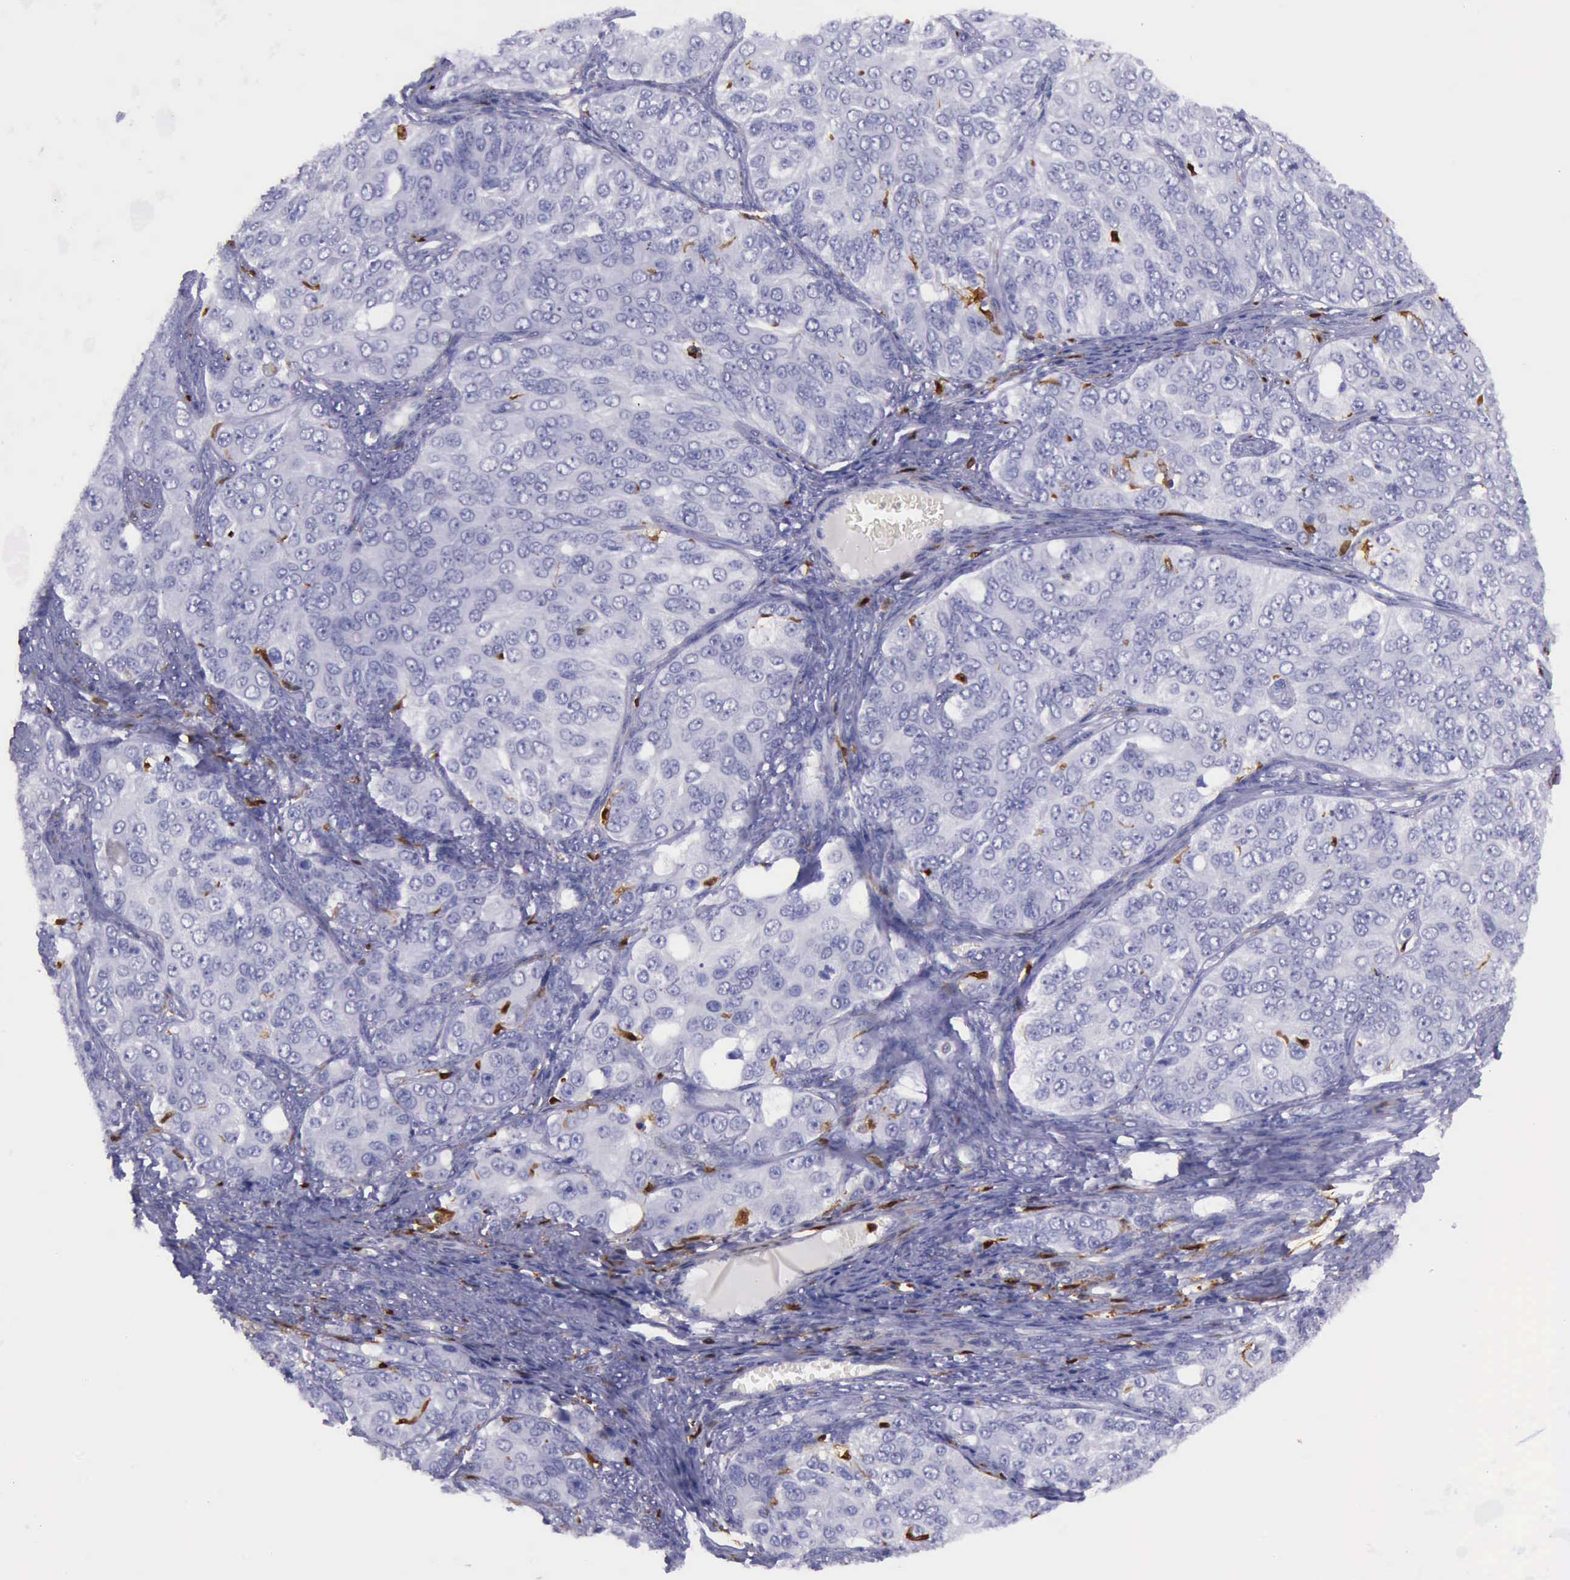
{"staining": {"intensity": "moderate", "quantity": "<25%", "location": "none"}, "tissue": "ovarian cancer", "cell_type": "Tumor cells", "image_type": "cancer", "snomed": [{"axis": "morphology", "description": "Carcinoma, endometroid"}, {"axis": "topography", "description": "Ovary"}], "caption": "An image of human endometroid carcinoma (ovarian) stained for a protein reveals moderate None brown staining in tumor cells.", "gene": "TYMP", "patient": {"sex": "female", "age": 51}}